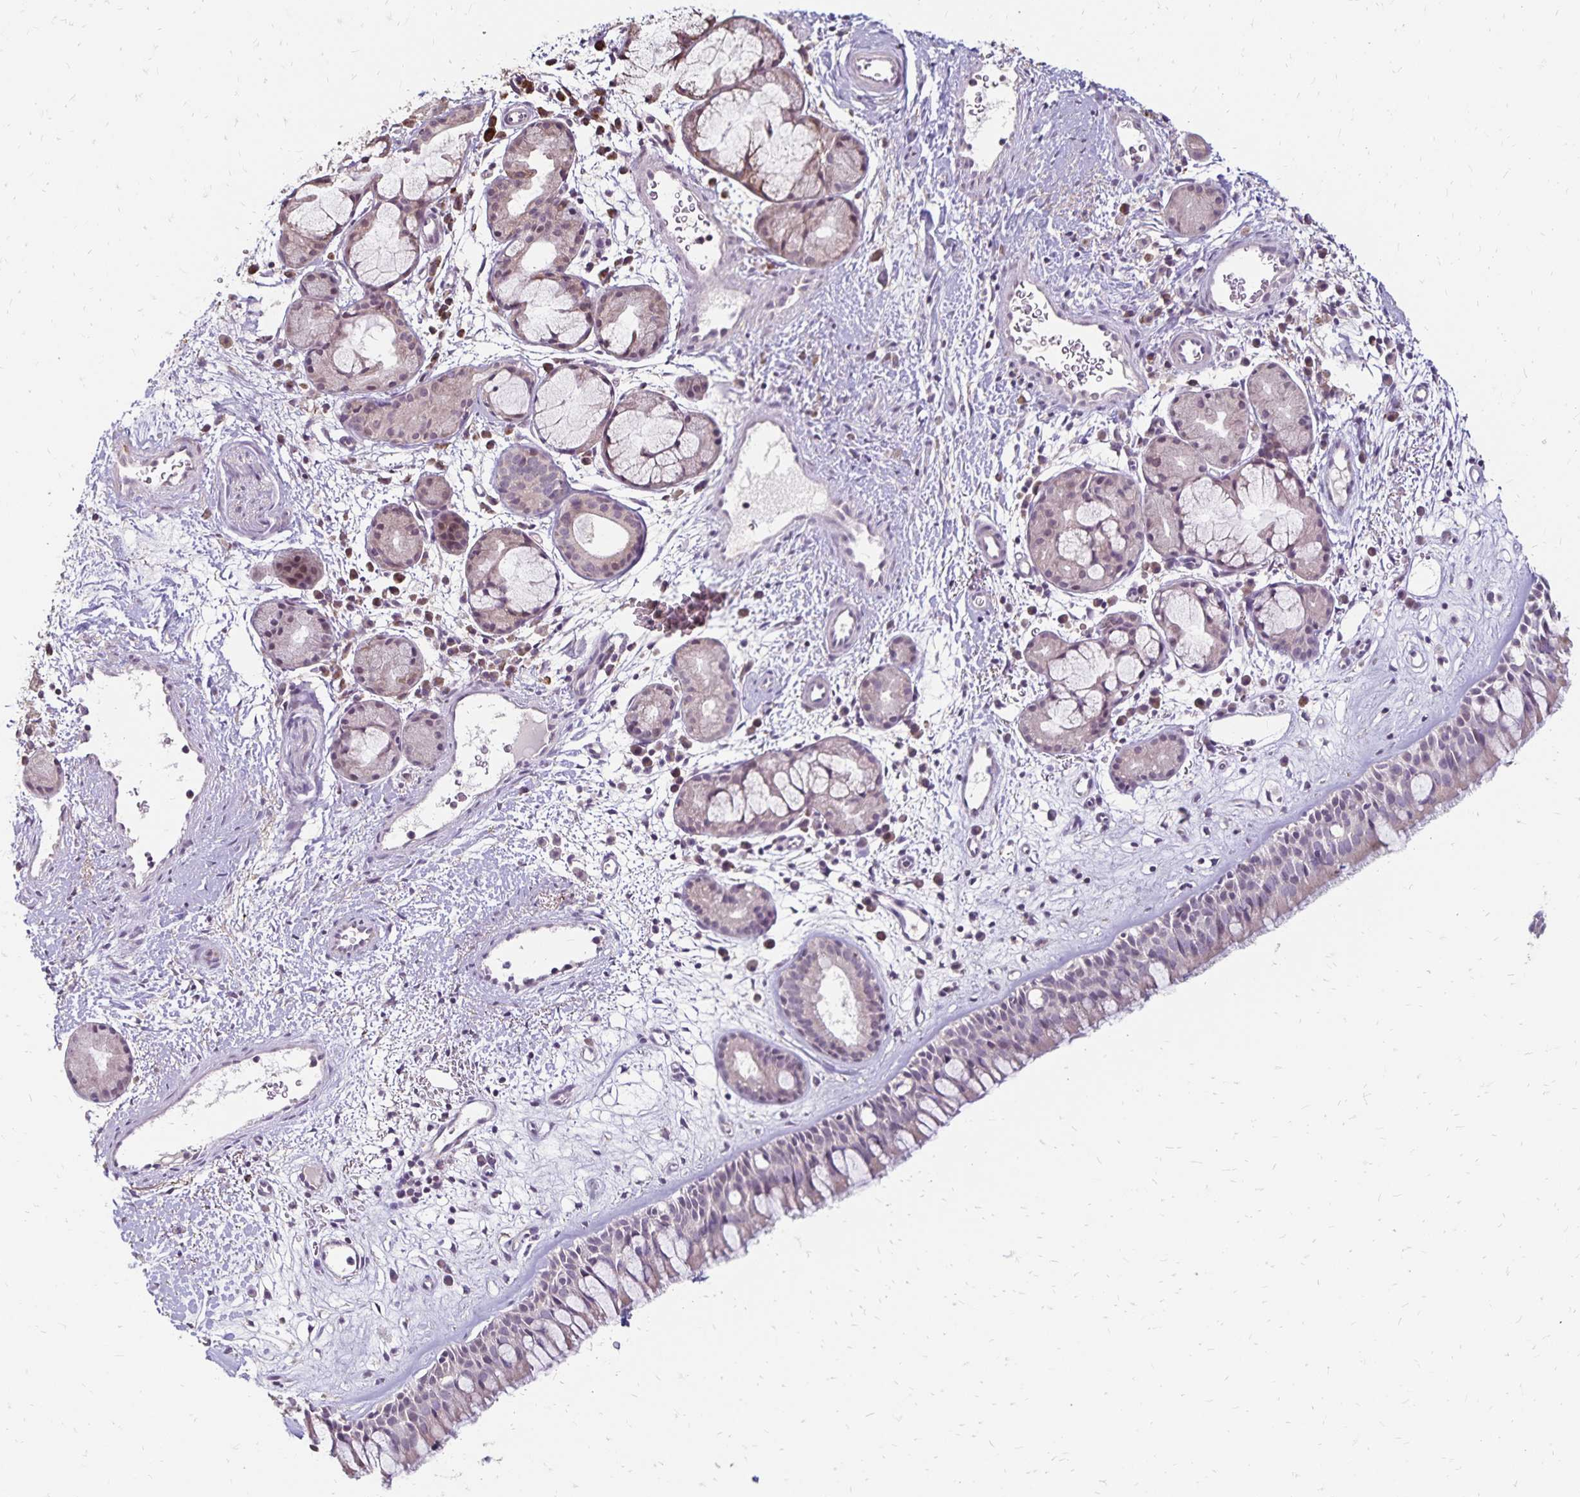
{"staining": {"intensity": "moderate", "quantity": "25%-75%", "location": "cytoplasmic/membranous"}, "tissue": "nasopharynx", "cell_type": "Respiratory epithelial cells", "image_type": "normal", "snomed": [{"axis": "morphology", "description": "Normal tissue, NOS"}, {"axis": "topography", "description": "Nasopharynx"}], "caption": "This is a histology image of immunohistochemistry staining of benign nasopharynx, which shows moderate expression in the cytoplasmic/membranous of respiratory epithelial cells.", "gene": "EMC10", "patient": {"sex": "male", "age": 65}}